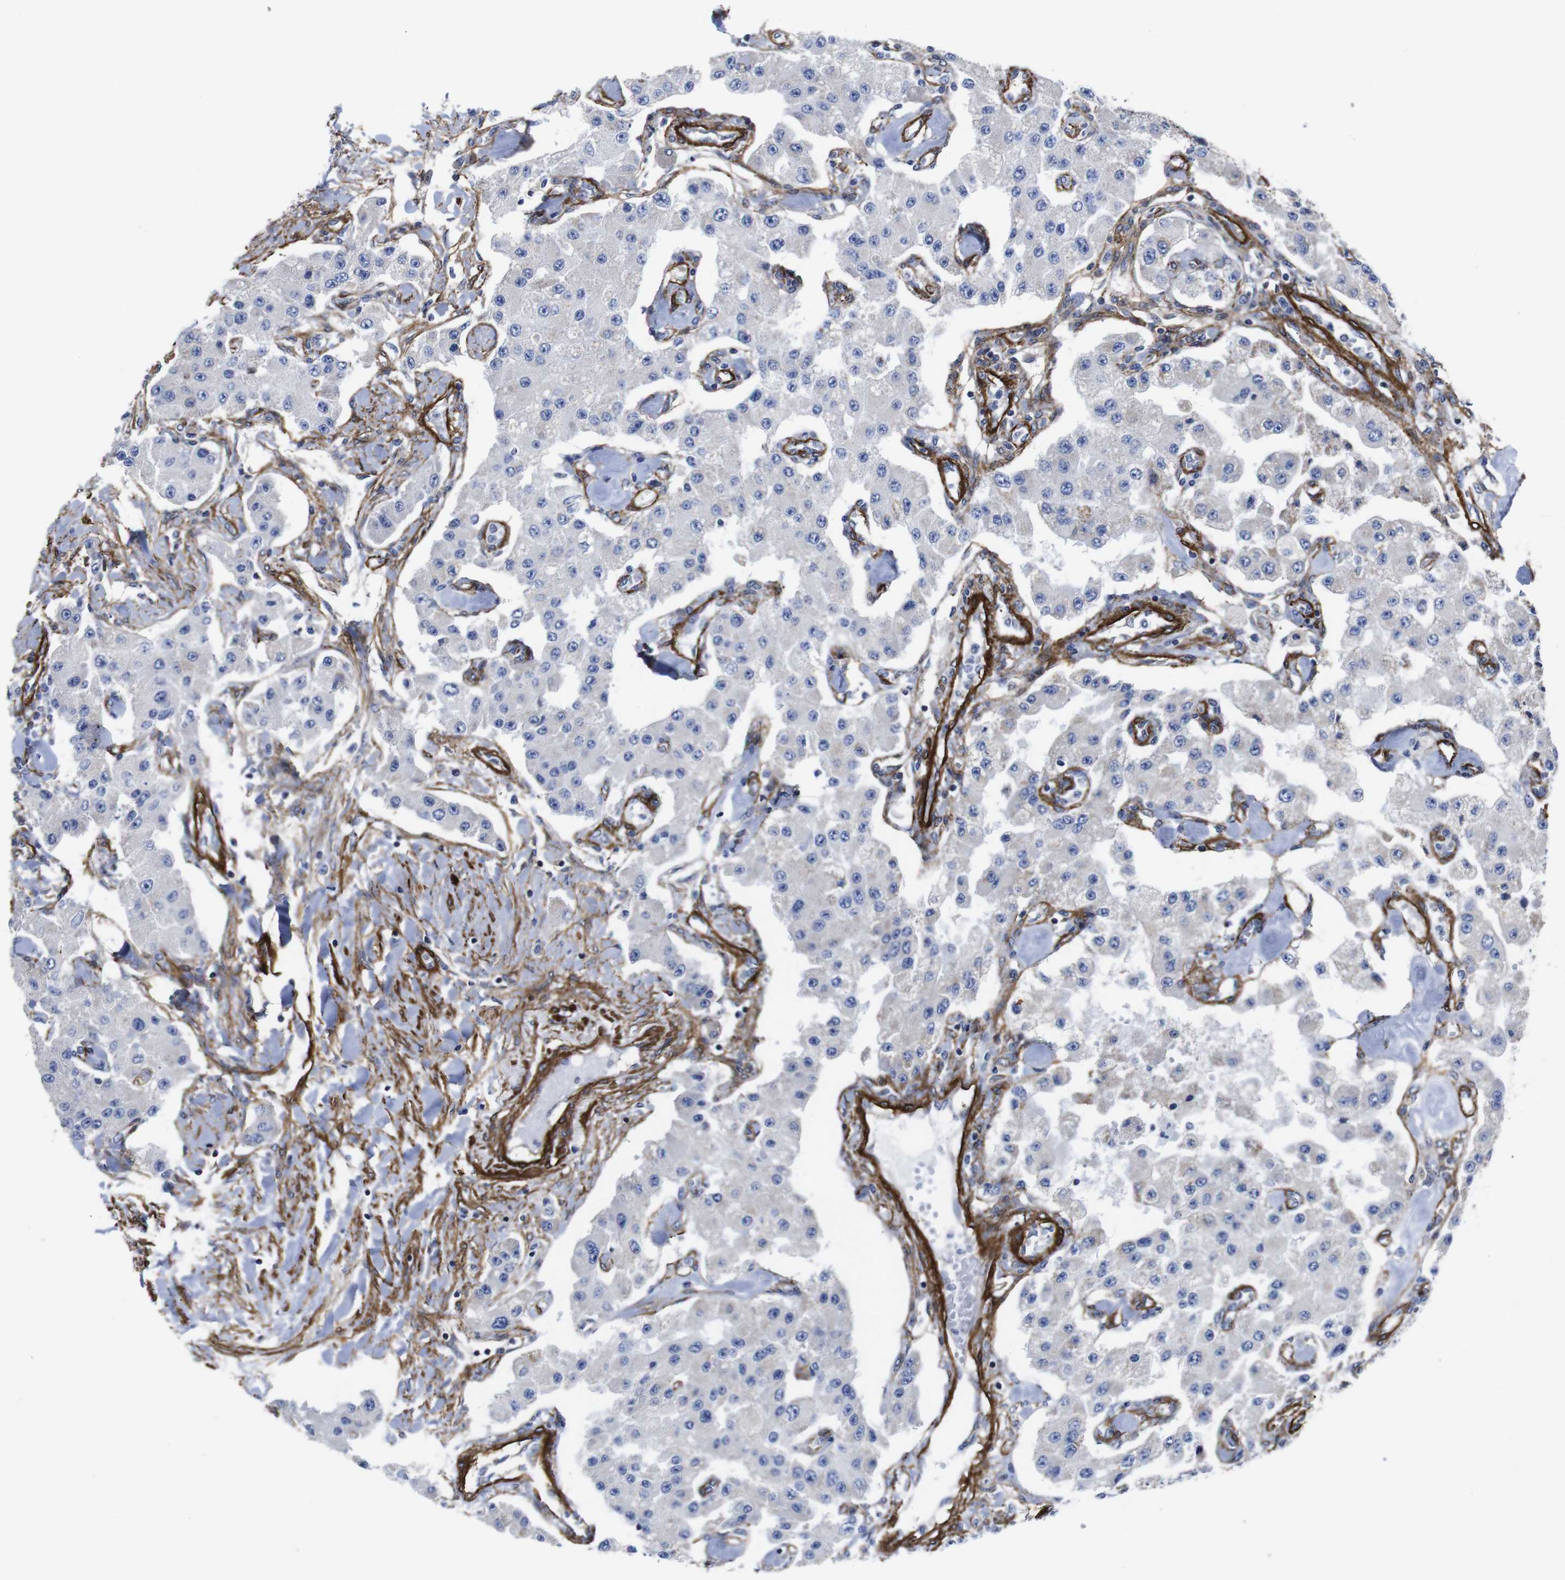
{"staining": {"intensity": "negative", "quantity": "none", "location": "none"}, "tissue": "carcinoid", "cell_type": "Tumor cells", "image_type": "cancer", "snomed": [{"axis": "morphology", "description": "Carcinoid, malignant, NOS"}, {"axis": "topography", "description": "Pancreas"}], "caption": "Tumor cells show no significant protein expression in malignant carcinoid.", "gene": "WNT10A", "patient": {"sex": "male", "age": 41}}